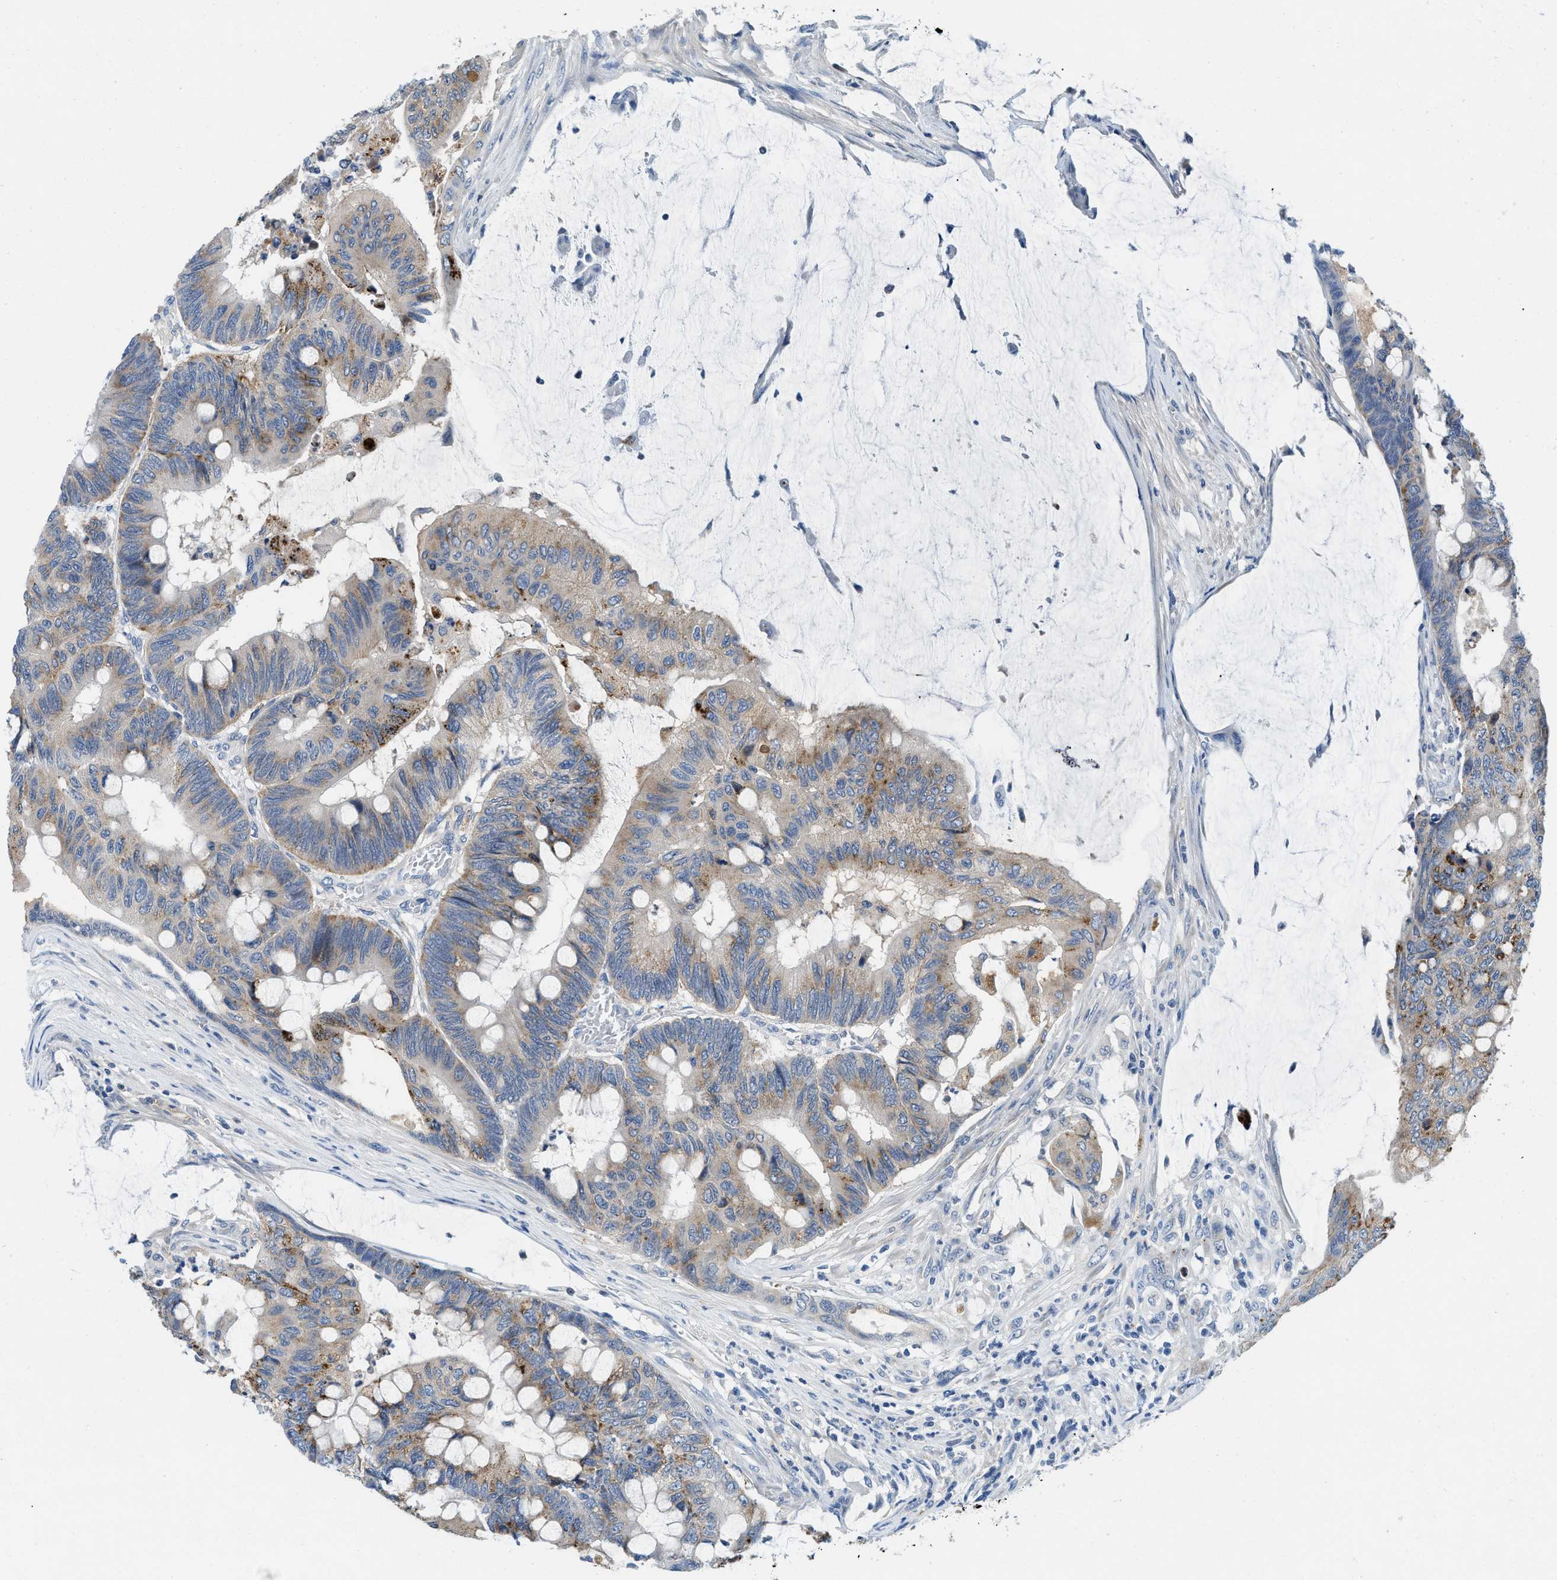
{"staining": {"intensity": "strong", "quantity": "25%-75%", "location": "cytoplasmic/membranous"}, "tissue": "colorectal cancer", "cell_type": "Tumor cells", "image_type": "cancer", "snomed": [{"axis": "morphology", "description": "Normal tissue, NOS"}, {"axis": "morphology", "description": "Adenocarcinoma, NOS"}, {"axis": "topography", "description": "Rectum"}], "caption": "The histopathology image shows immunohistochemical staining of colorectal adenocarcinoma. There is strong cytoplasmic/membranous expression is seen in approximately 25%-75% of tumor cells. The staining is performed using DAB (3,3'-diaminobenzidine) brown chromogen to label protein expression. The nuclei are counter-stained blue using hematoxylin.", "gene": "TSPAN3", "patient": {"sex": "male", "age": 92}}